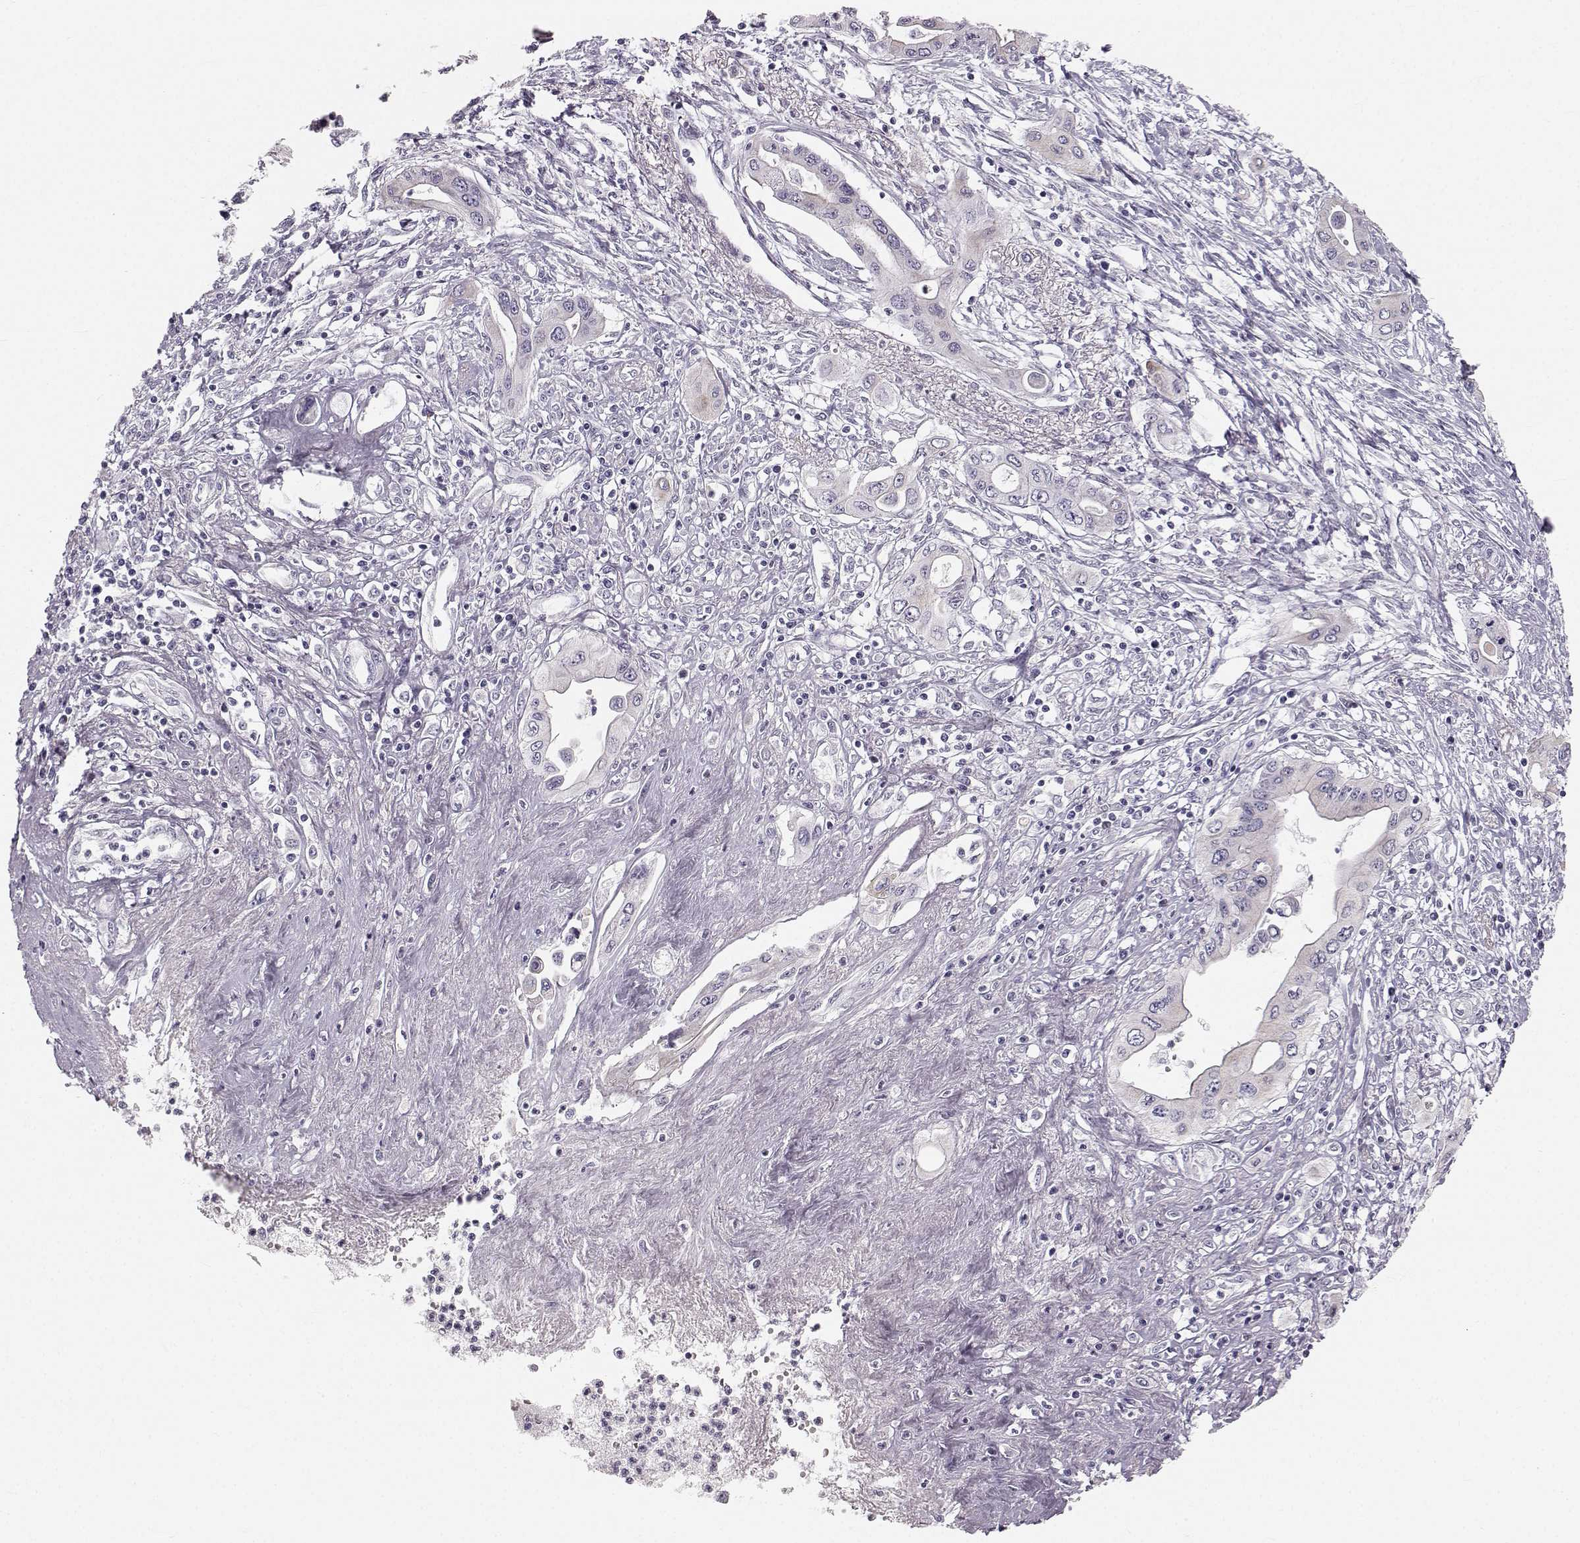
{"staining": {"intensity": "negative", "quantity": "none", "location": "none"}, "tissue": "pancreatic cancer", "cell_type": "Tumor cells", "image_type": "cancer", "snomed": [{"axis": "morphology", "description": "Adenocarcinoma, NOS"}, {"axis": "topography", "description": "Pancreas"}], "caption": "Pancreatic cancer was stained to show a protein in brown. There is no significant positivity in tumor cells.", "gene": "RUNDC3A", "patient": {"sex": "female", "age": 62}}